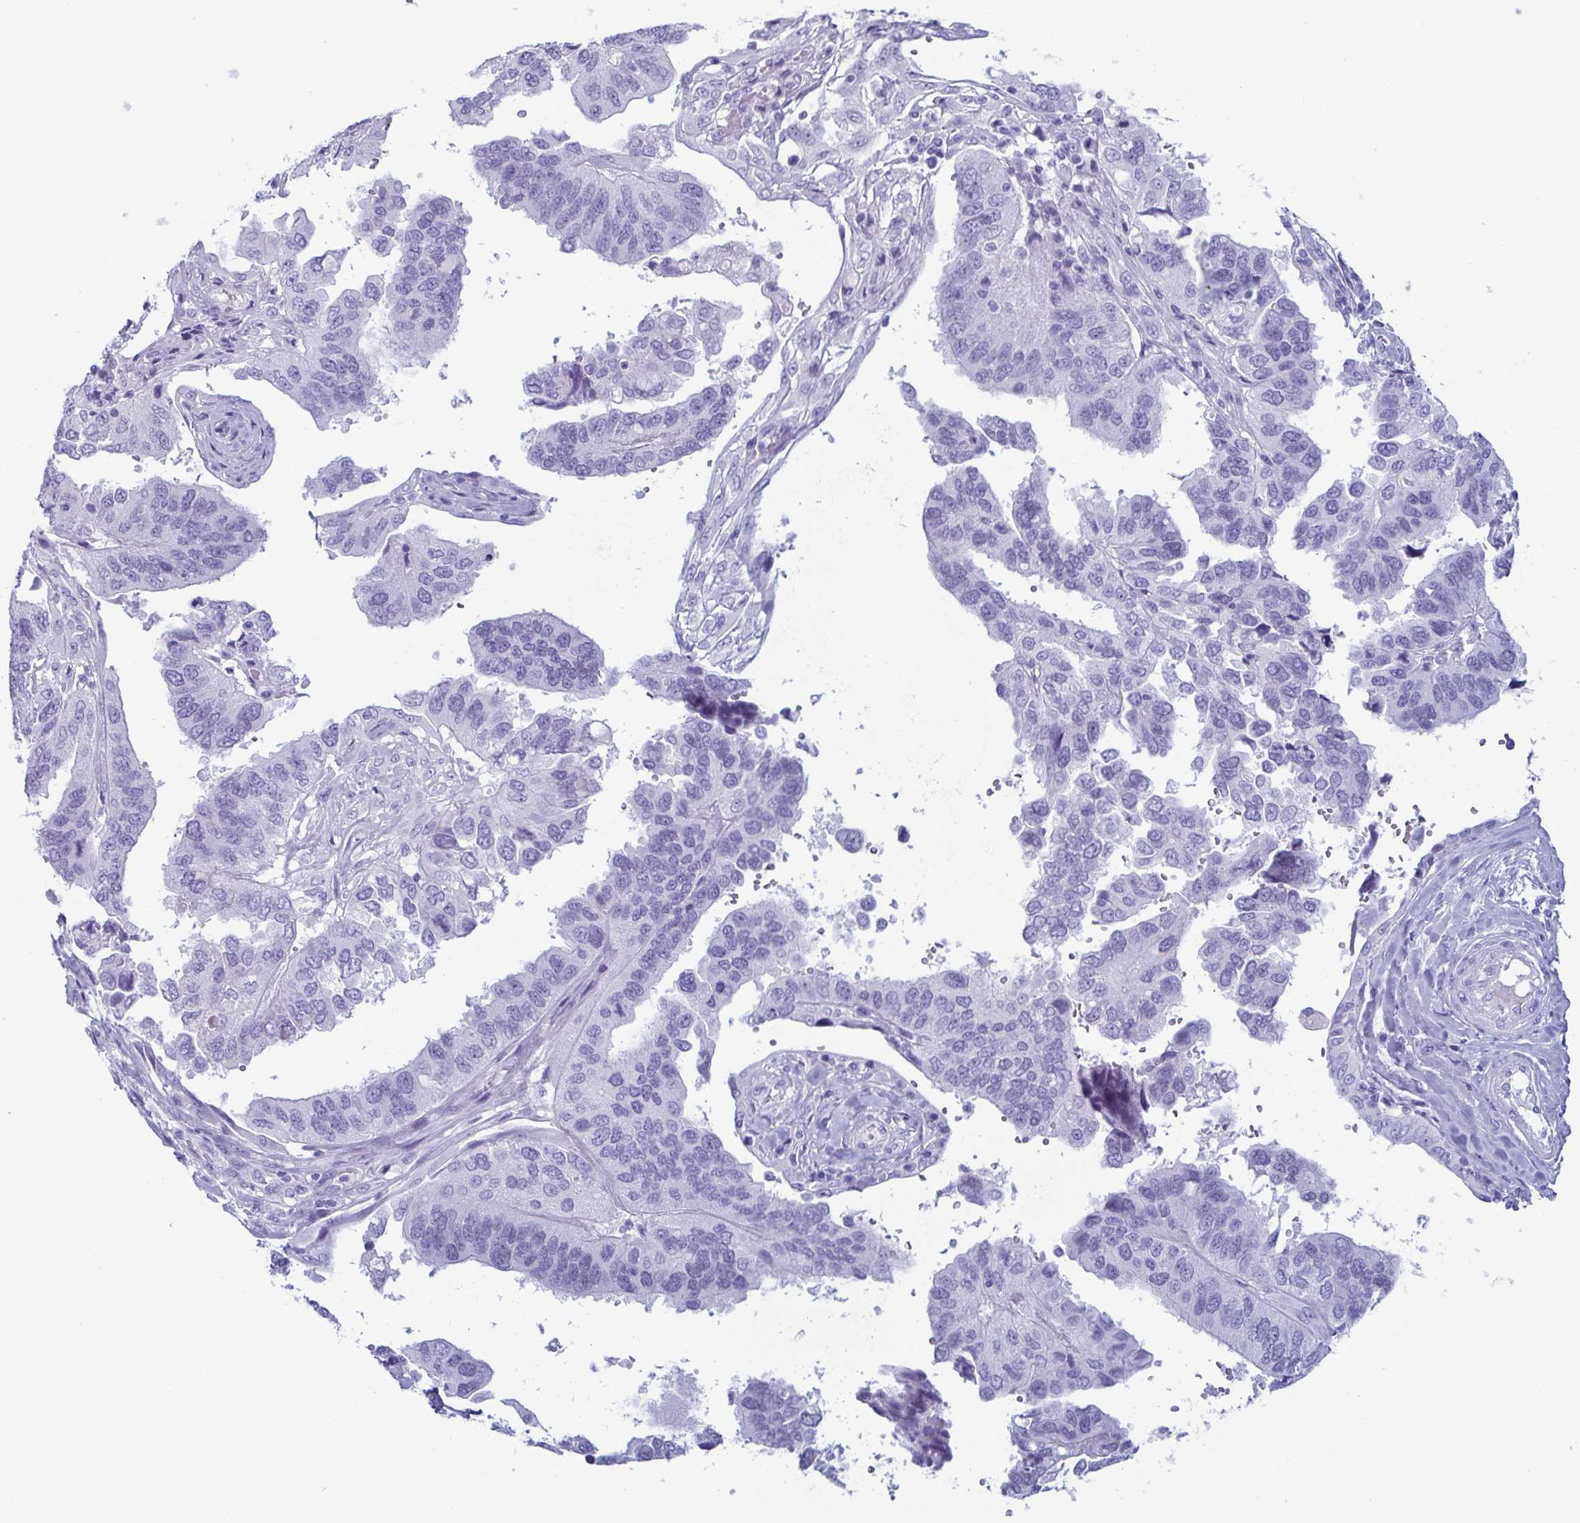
{"staining": {"intensity": "negative", "quantity": "none", "location": "none"}, "tissue": "ovarian cancer", "cell_type": "Tumor cells", "image_type": "cancer", "snomed": [{"axis": "morphology", "description": "Cystadenocarcinoma, serous, NOS"}, {"axis": "topography", "description": "Ovary"}], "caption": "Histopathology image shows no significant protein staining in tumor cells of ovarian cancer.", "gene": "ENKUR", "patient": {"sex": "female", "age": 79}}